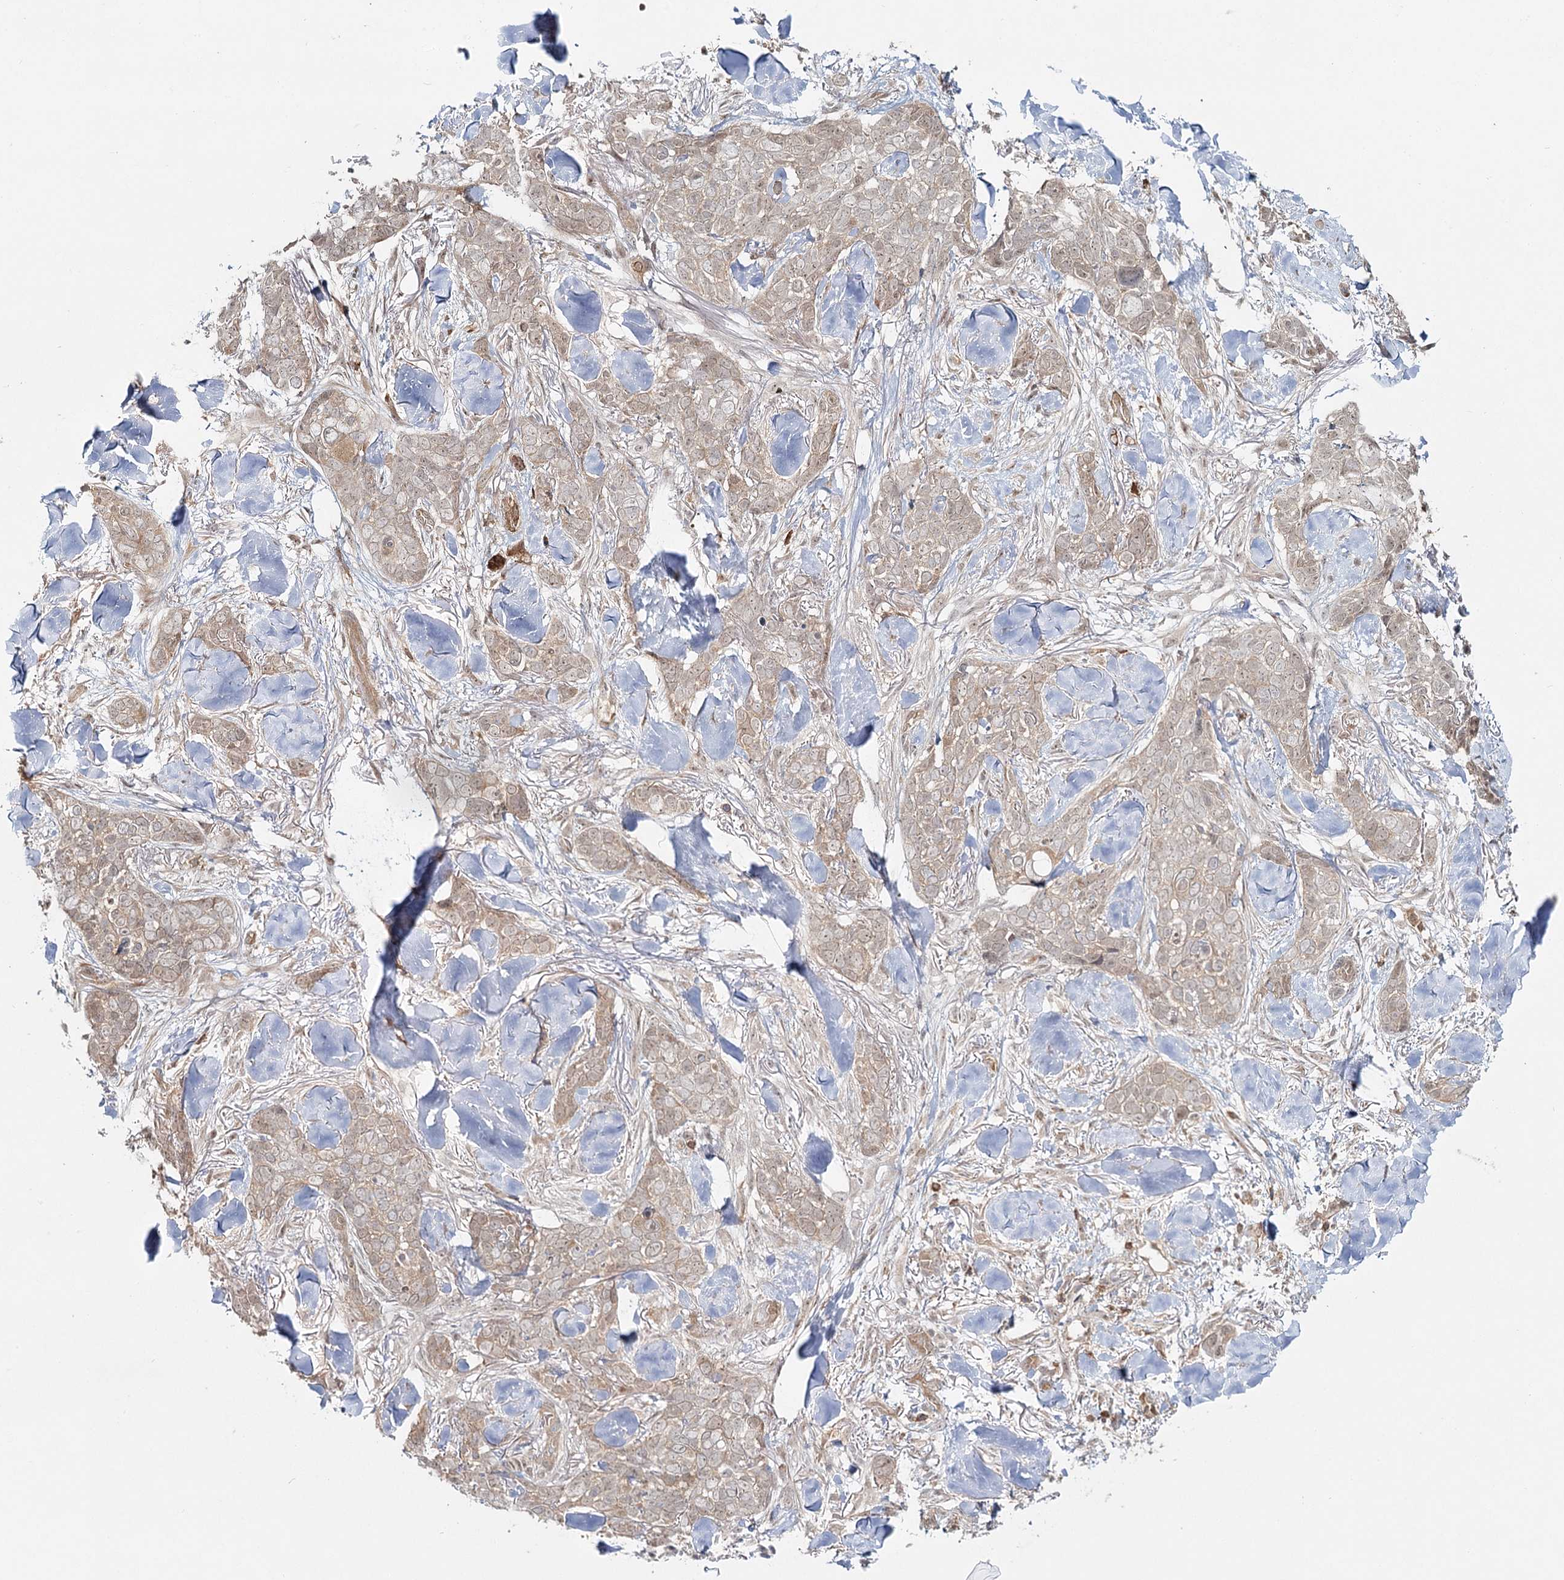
{"staining": {"intensity": "weak", "quantity": "25%-75%", "location": "cytoplasmic/membranous"}, "tissue": "skin cancer", "cell_type": "Tumor cells", "image_type": "cancer", "snomed": [{"axis": "morphology", "description": "Basal cell carcinoma"}, {"axis": "topography", "description": "Skin"}], "caption": "Immunohistochemical staining of human skin cancer shows weak cytoplasmic/membranous protein expression in approximately 25%-75% of tumor cells. (DAB (3,3'-diaminobenzidine) IHC with brightfield microscopy, high magnification).", "gene": "FAM120B", "patient": {"sex": "female", "age": 82}}